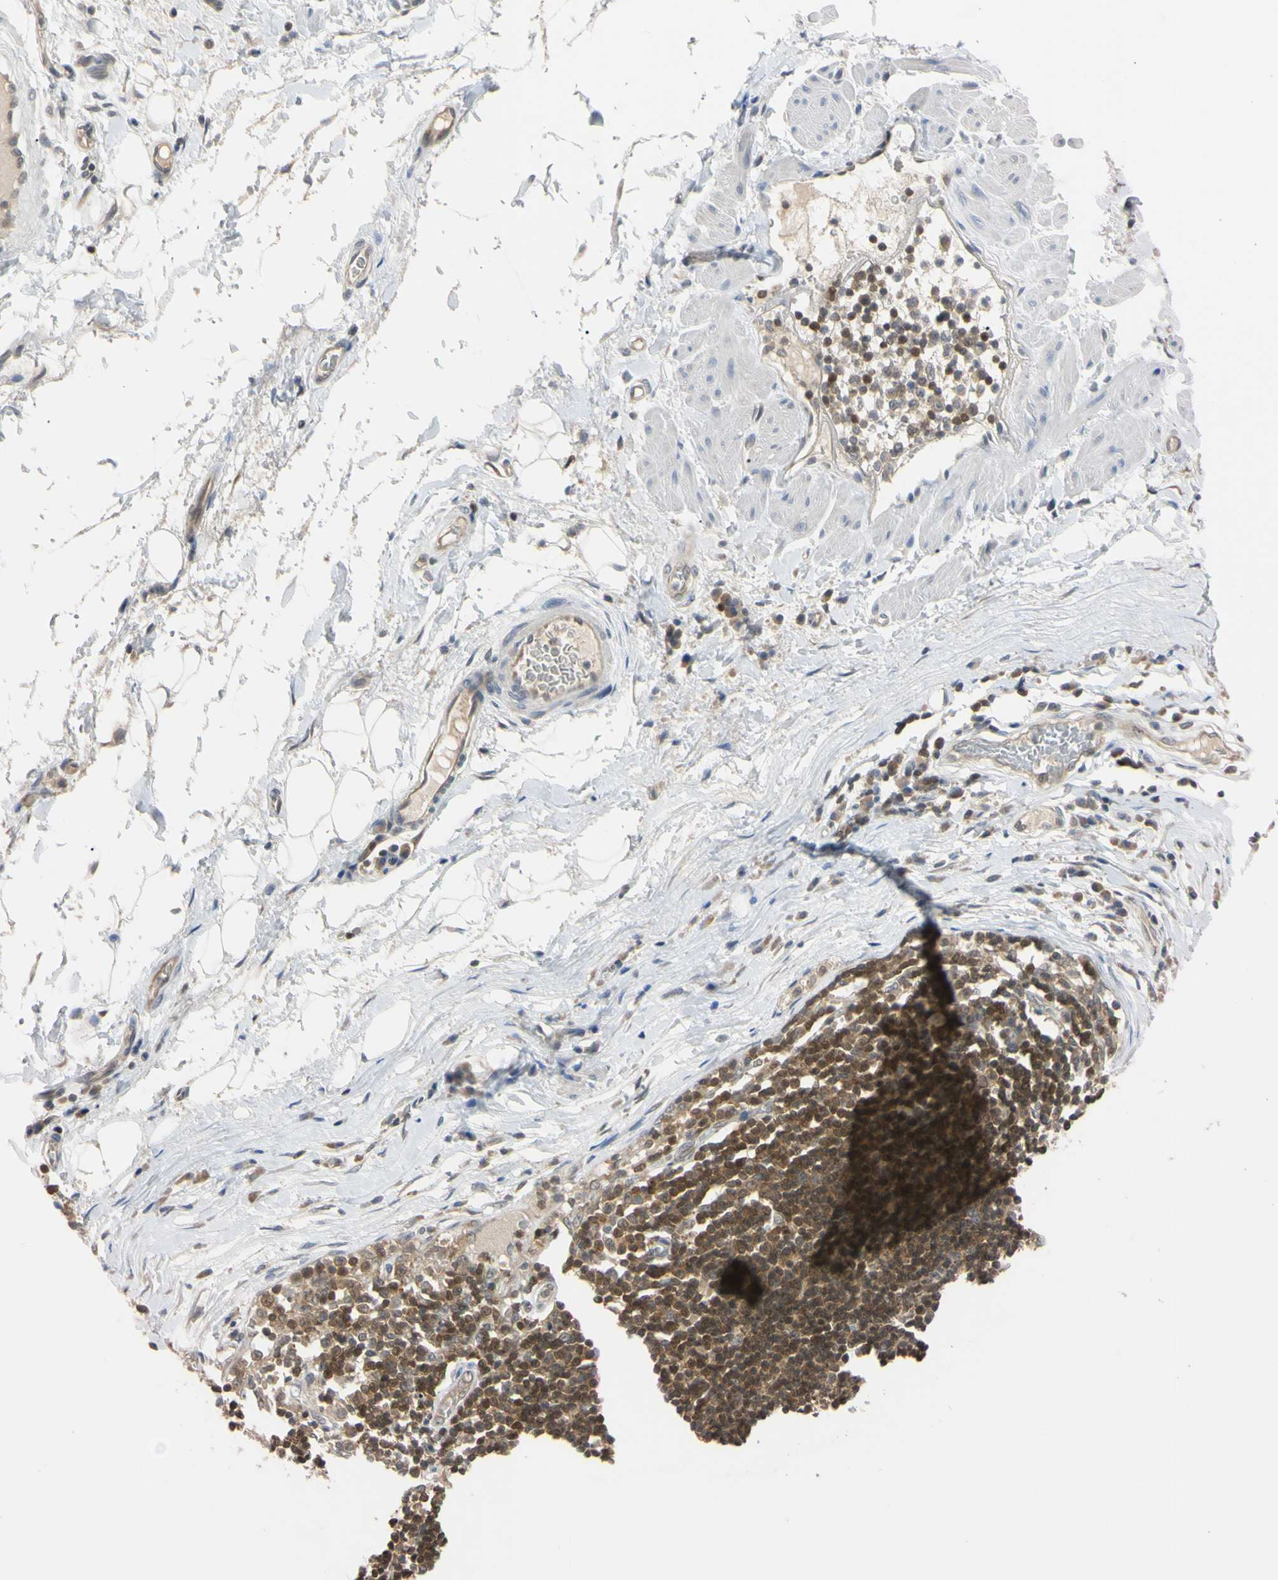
{"staining": {"intensity": "negative", "quantity": "none", "location": "none"}, "tissue": "adipose tissue", "cell_type": "Adipocytes", "image_type": "normal", "snomed": [{"axis": "morphology", "description": "Normal tissue, NOS"}, {"axis": "morphology", "description": "Adenocarcinoma, NOS"}, {"axis": "topography", "description": "Esophagus"}], "caption": "This is a micrograph of immunohistochemistry staining of normal adipose tissue, which shows no staining in adipocytes. (DAB immunohistochemistry (IHC) visualized using brightfield microscopy, high magnification).", "gene": "UBE2I", "patient": {"sex": "male", "age": 62}}